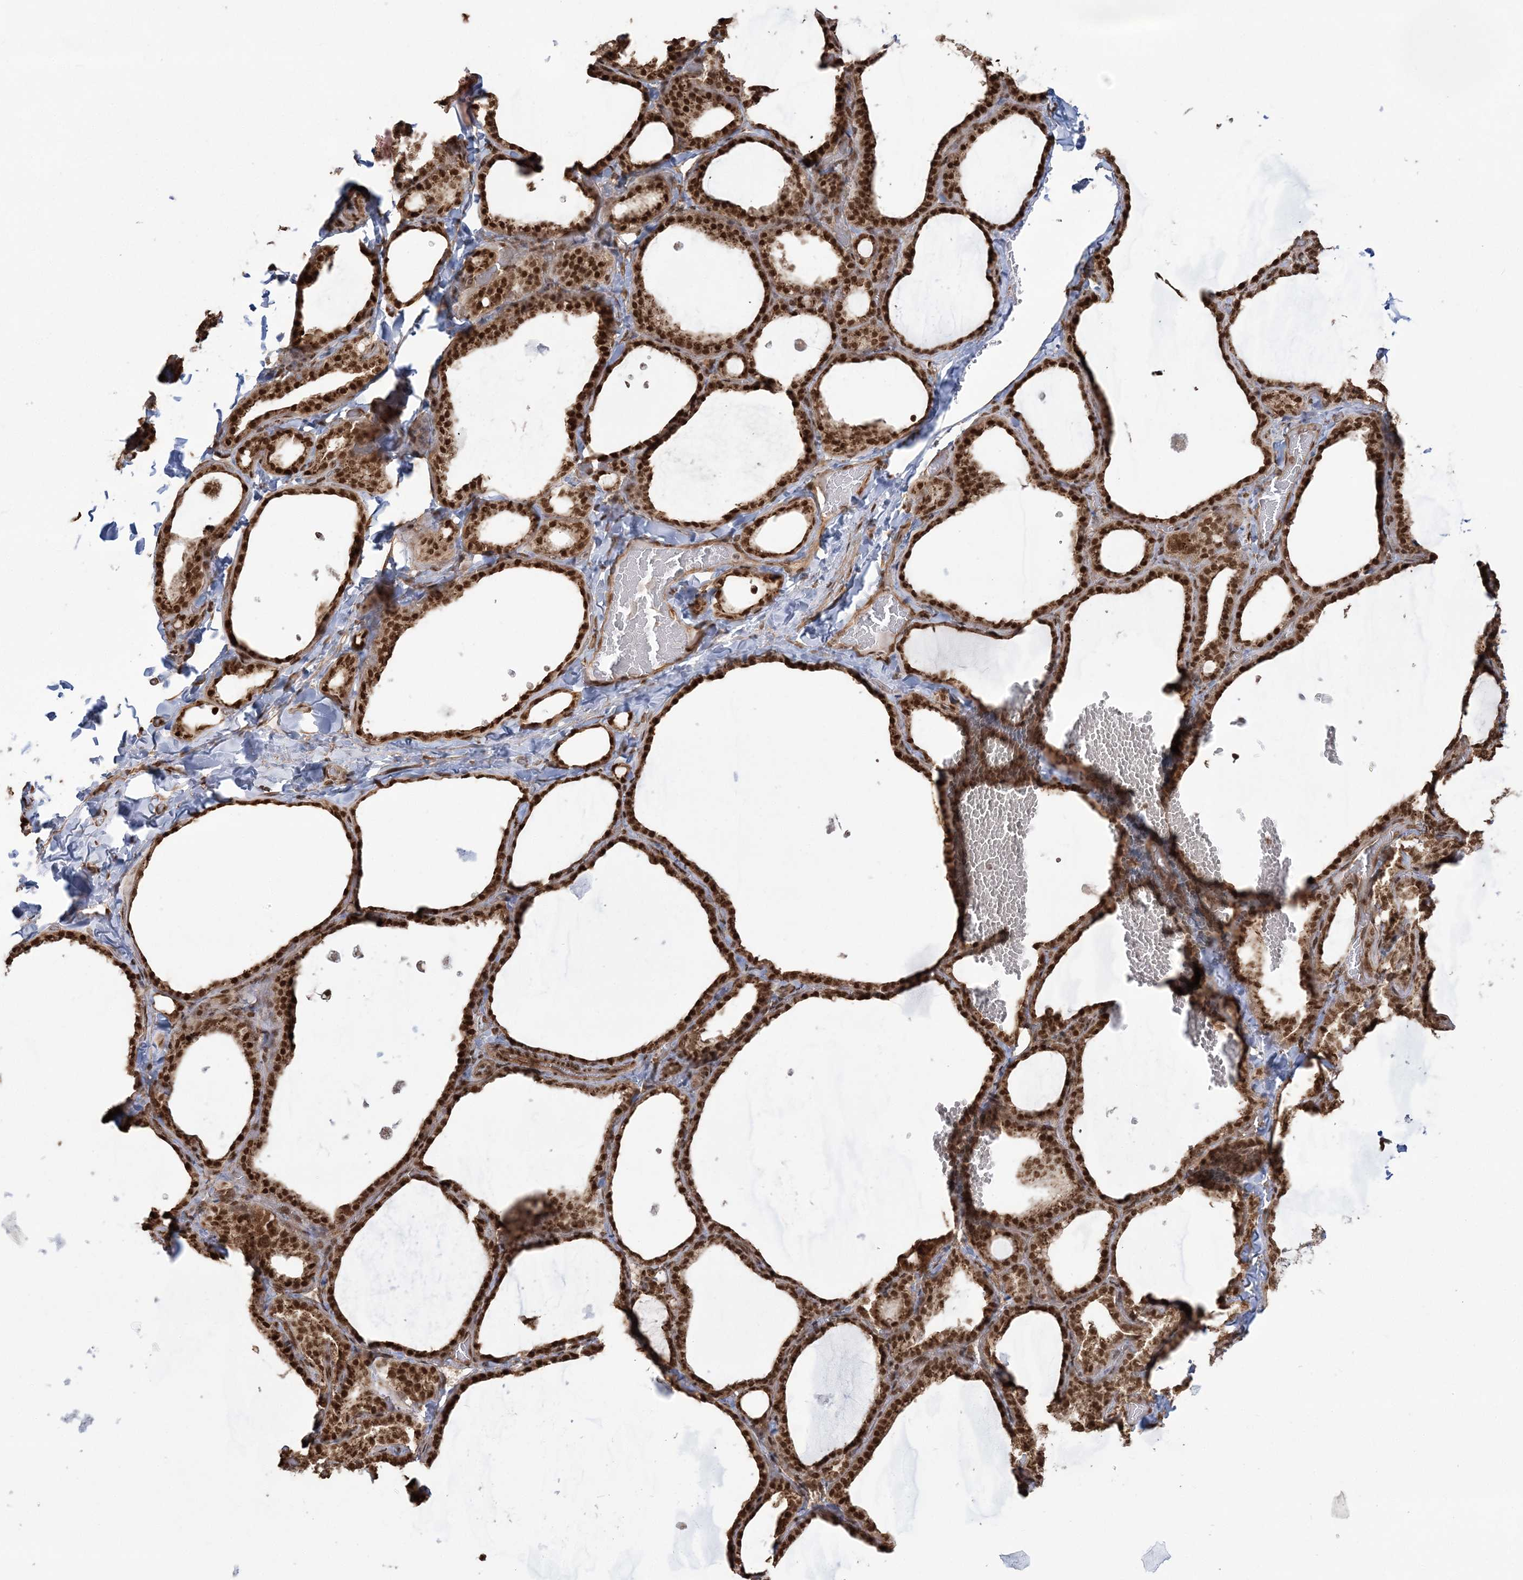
{"staining": {"intensity": "strong", "quantity": ">75%", "location": "cytoplasmic/membranous,nuclear"}, "tissue": "thyroid gland", "cell_type": "Glandular cells", "image_type": "normal", "snomed": [{"axis": "morphology", "description": "Normal tissue, NOS"}, {"axis": "topography", "description": "Thyroid gland"}], "caption": "Thyroid gland stained with DAB immunohistochemistry exhibits high levels of strong cytoplasmic/membranous,nuclear staining in about >75% of glandular cells.", "gene": "ZNF839", "patient": {"sex": "female", "age": 22}}